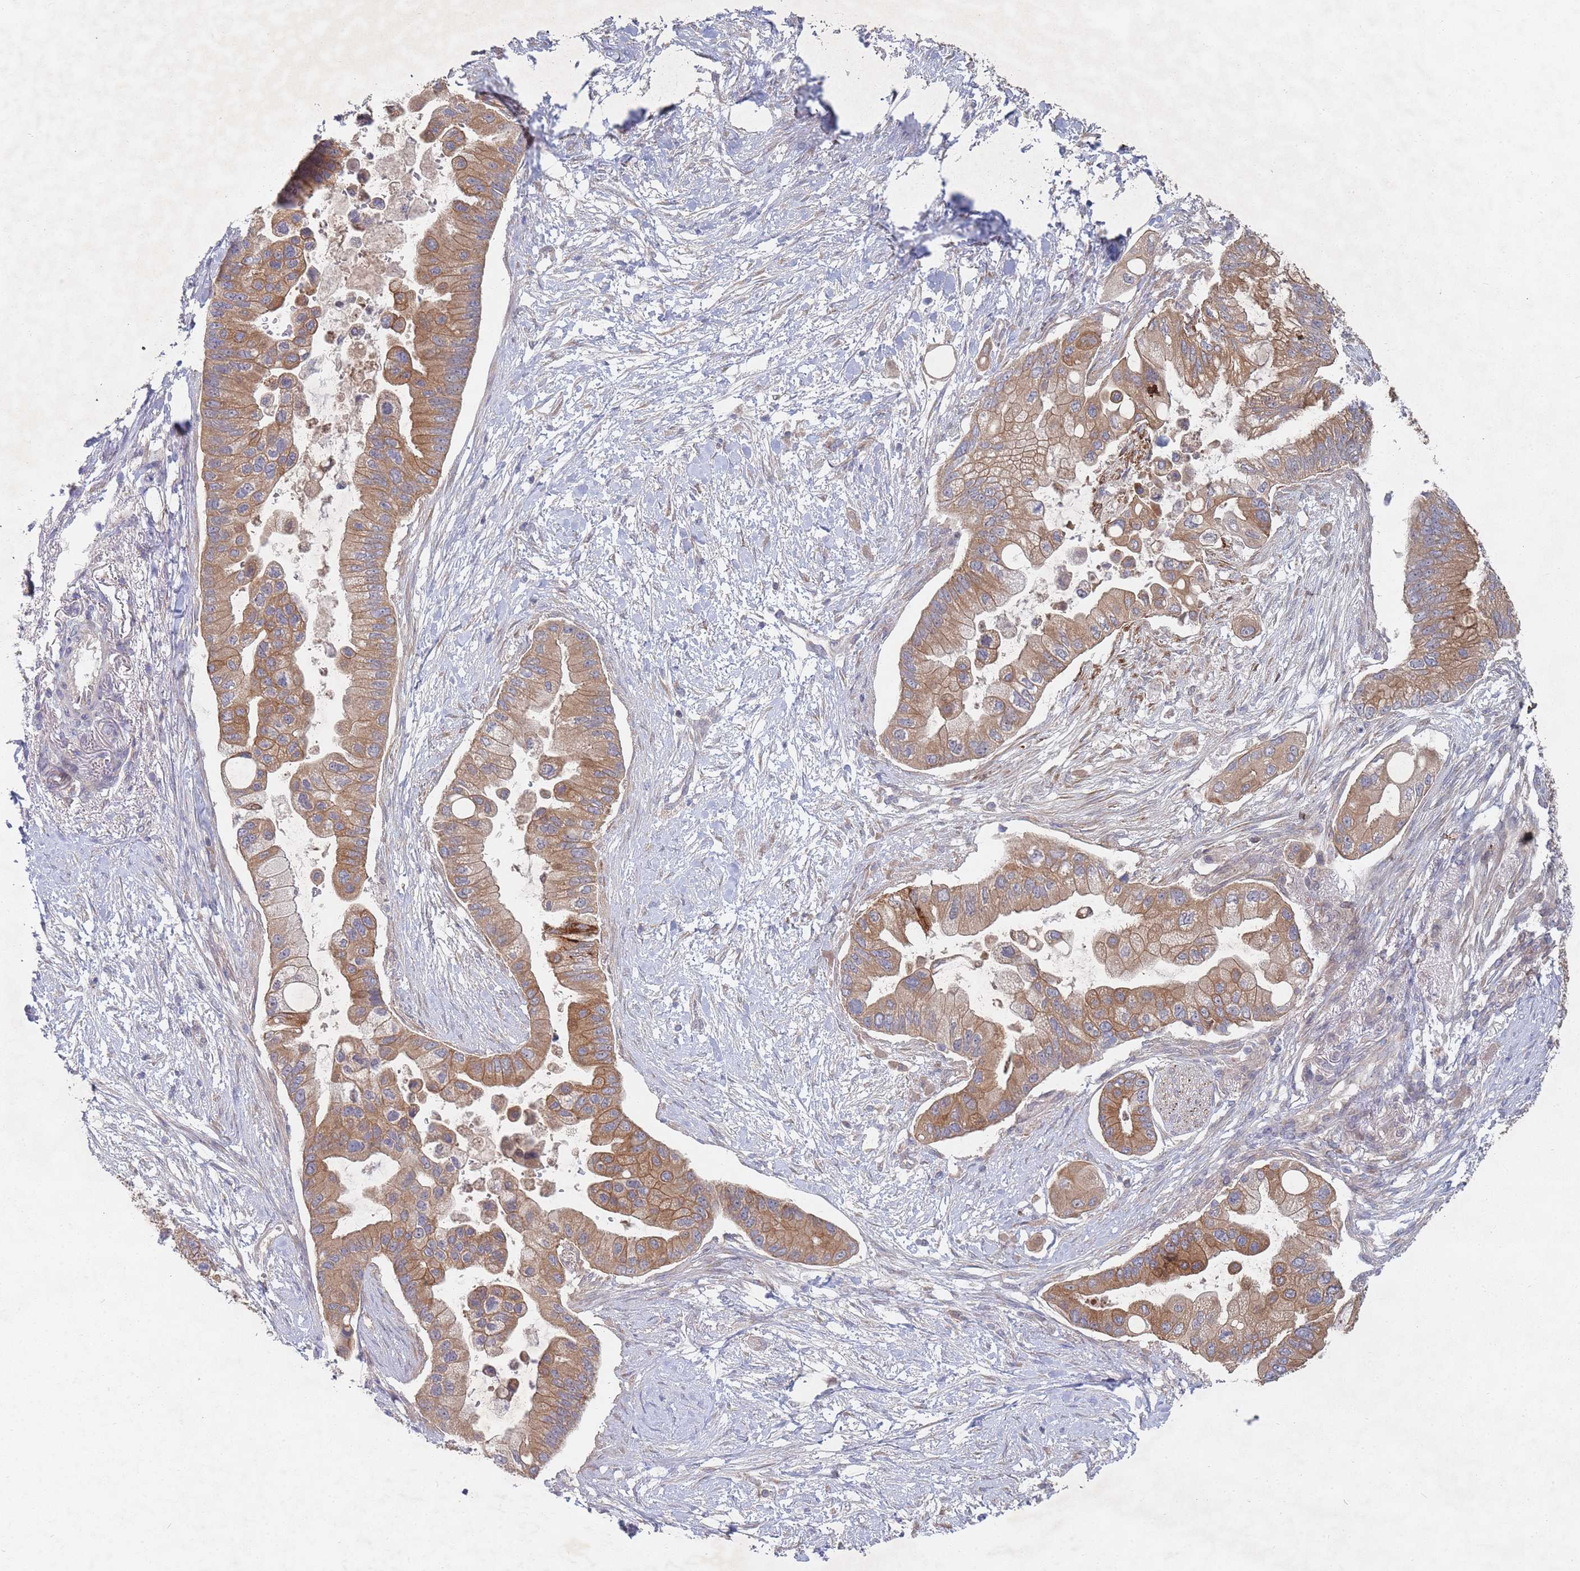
{"staining": {"intensity": "moderate", "quantity": ">75%", "location": "cytoplasmic/membranous"}, "tissue": "pancreatic cancer", "cell_type": "Tumor cells", "image_type": "cancer", "snomed": [{"axis": "morphology", "description": "Adenocarcinoma, NOS"}, {"axis": "topography", "description": "Pancreas"}], "caption": "Immunohistochemistry (IHC) (DAB) staining of human pancreatic cancer (adenocarcinoma) exhibits moderate cytoplasmic/membranous protein positivity in about >75% of tumor cells.", "gene": "SLC35F5", "patient": {"sex": "male", "age": 57}}